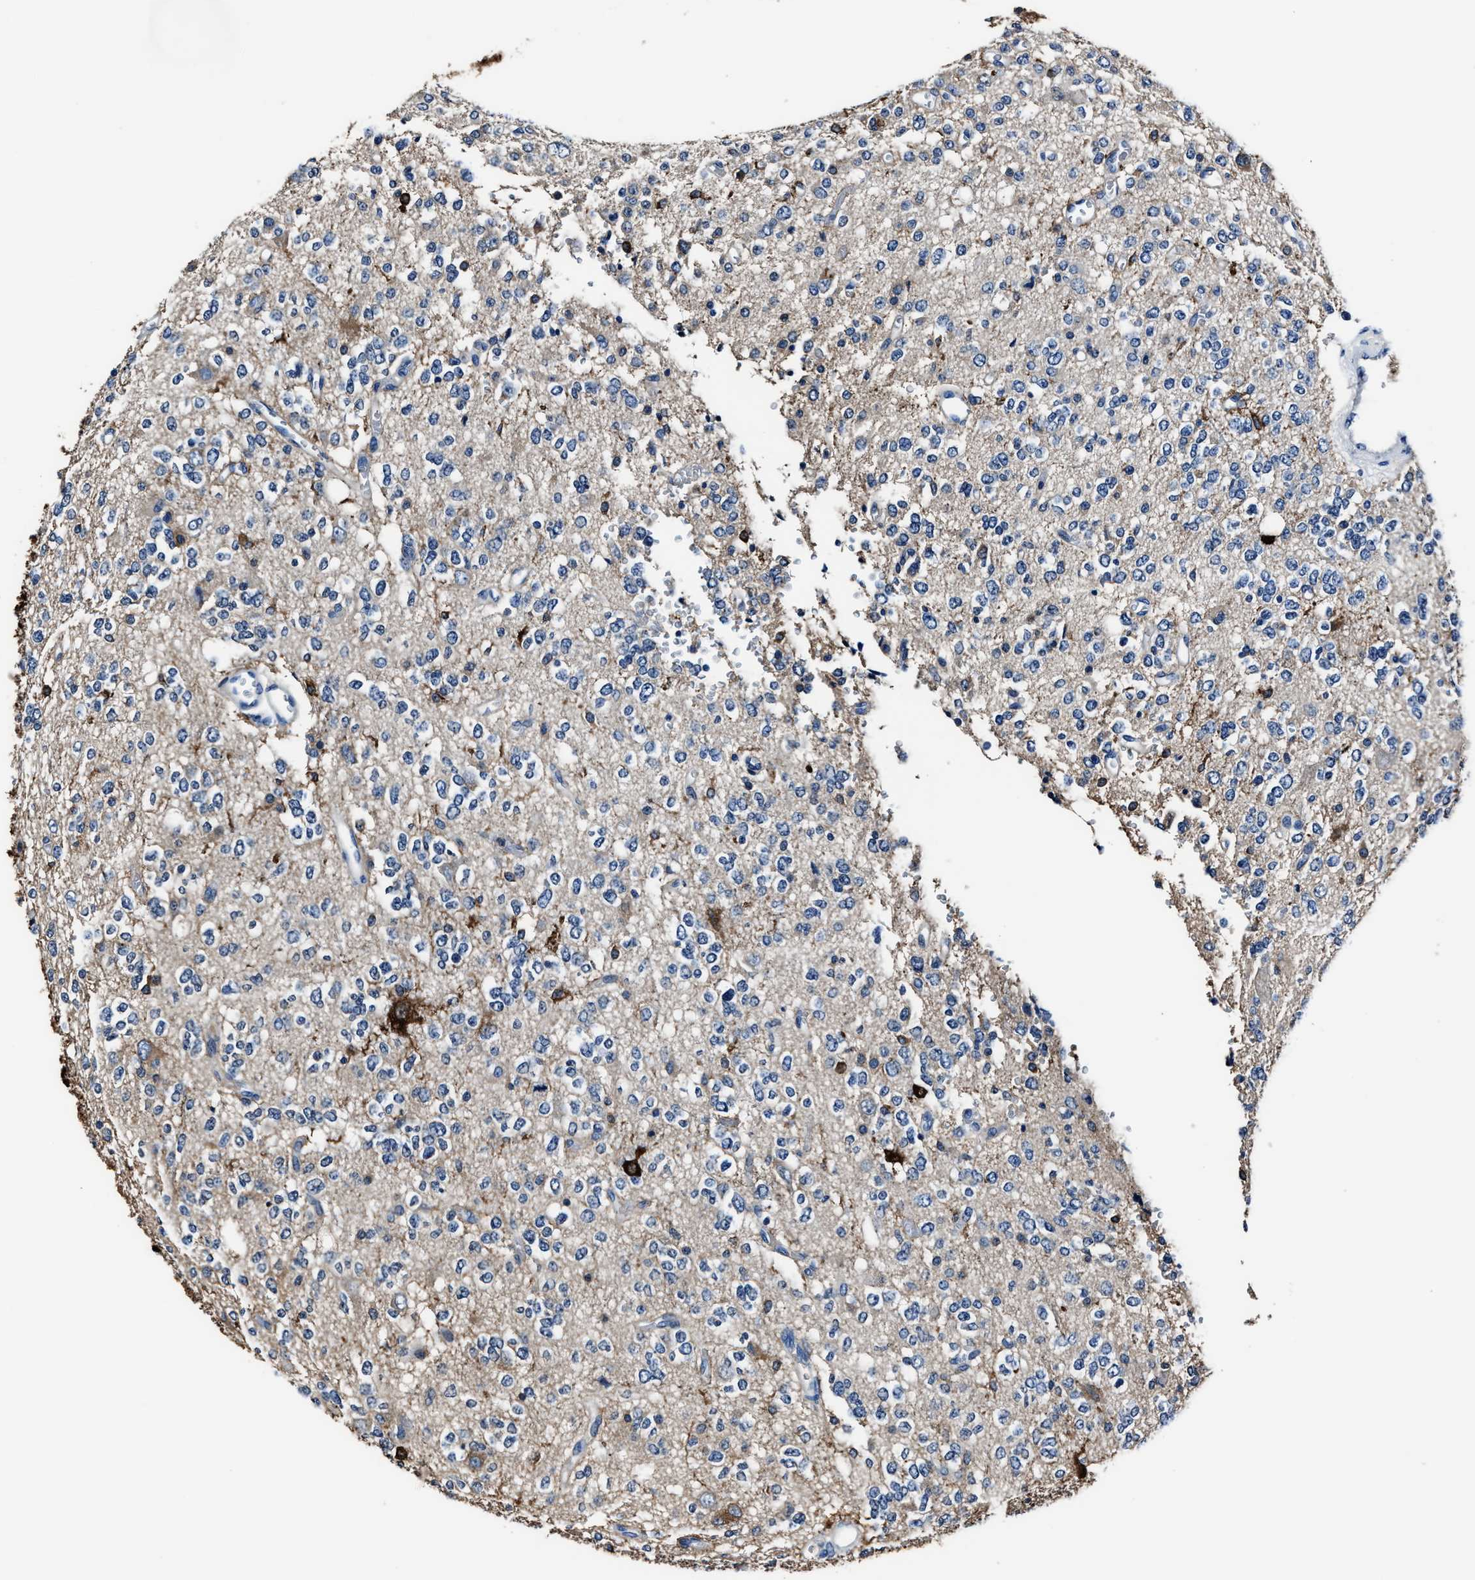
{"staining": {"intensity": "negative", "quantity": "none", "location": "none"}, "tissue": "glioma", "cell_type": "Tumor cells", "image_type": "cancer", "snomed": [{"axis": "morphology", "description": "Glioma, malignant, Low grade"}, {"axis": "topography", "description": "Brain"}], "caption": "IHC photomicrograph of neoplastic tissue: human malignant glioma (low-grade) stained with DAB exhibits no significant protein positivity in tumor cells. (Brightfield microscopy of DAB immunohistochemistry (IHC) at high magnification).", "gene": "FTL", "patient": {"sex": "male", "age": 38}}